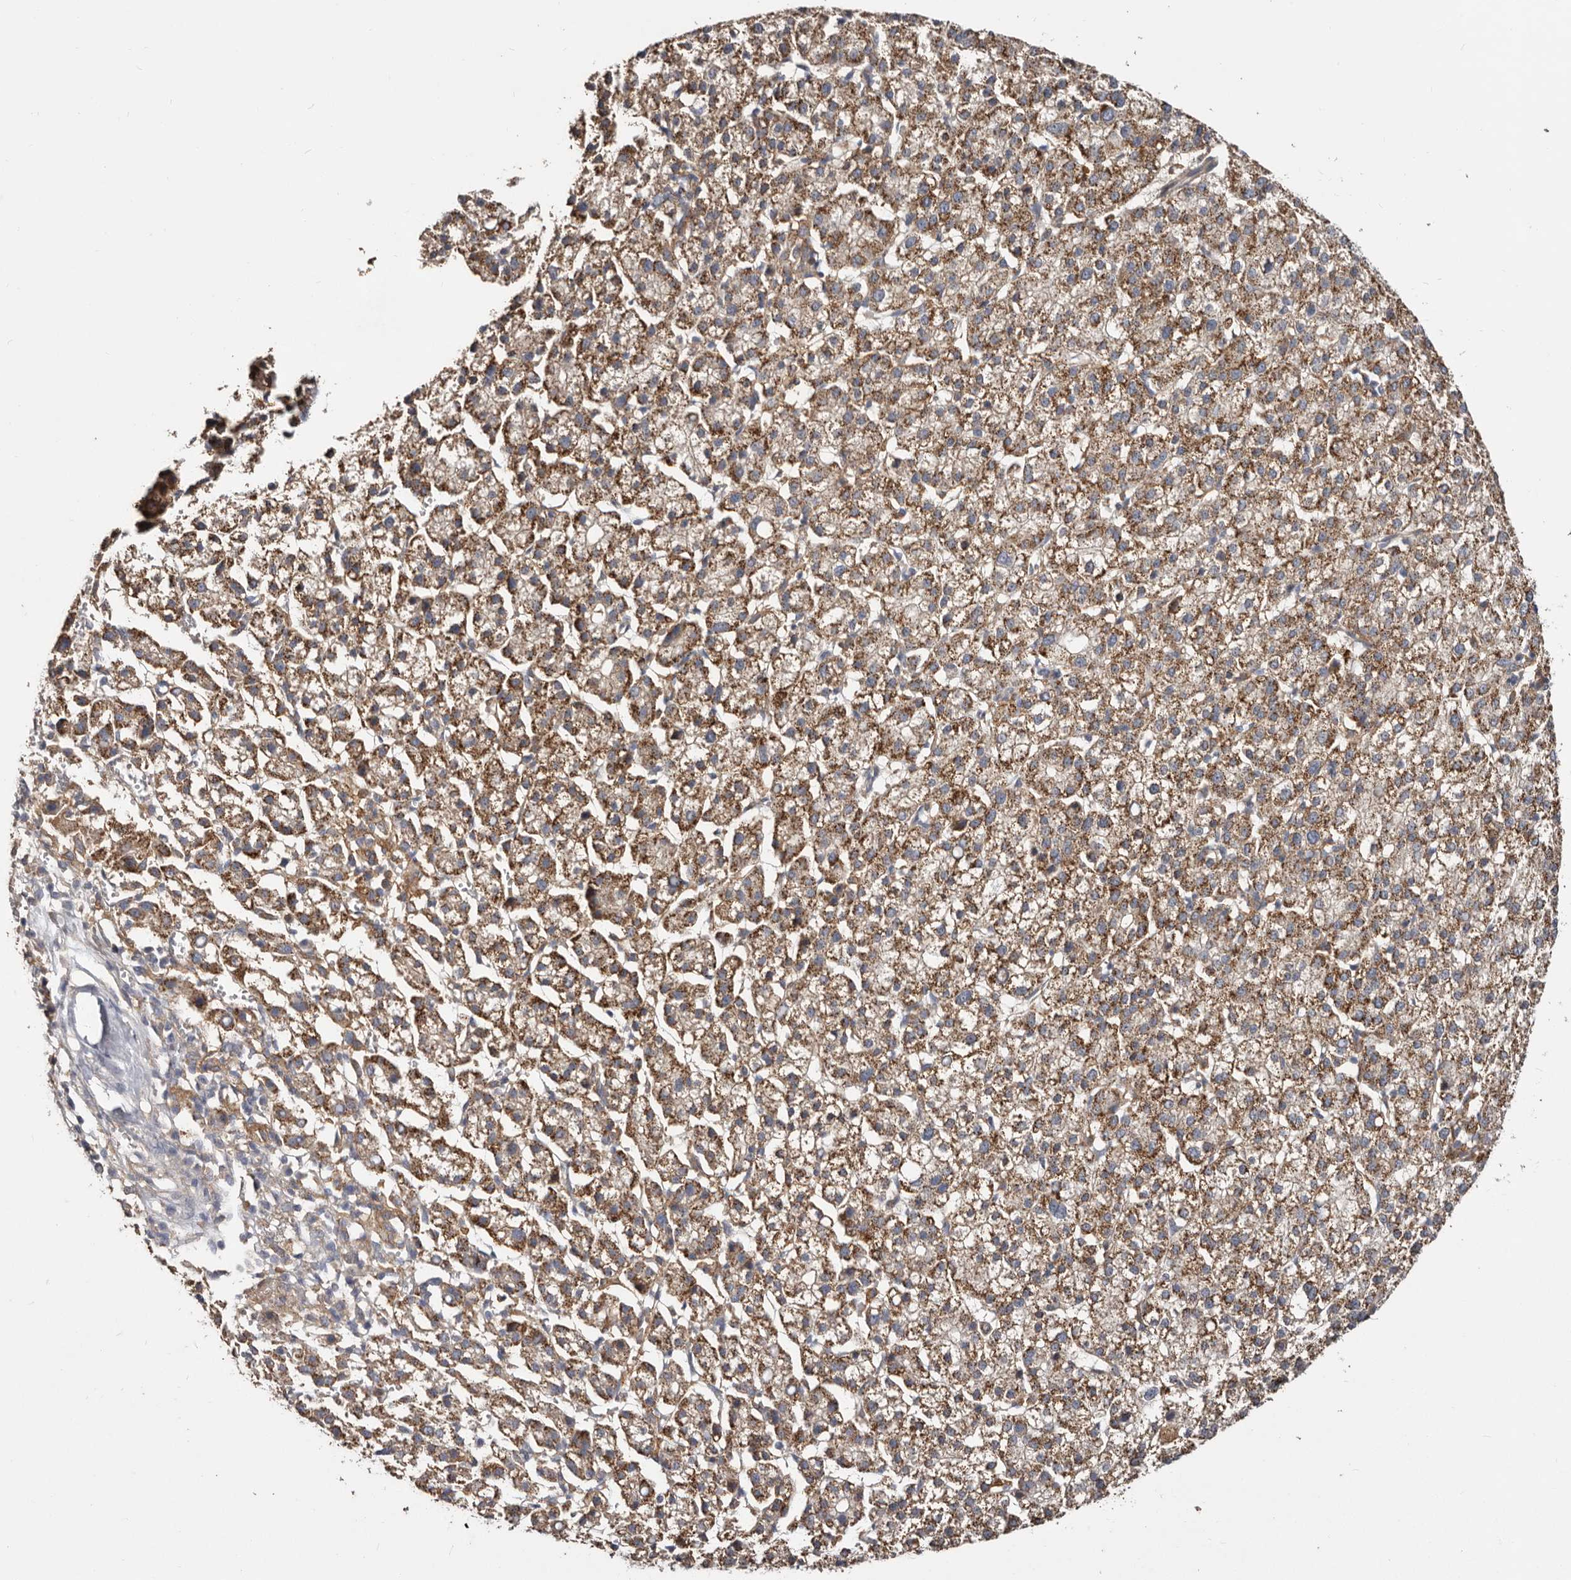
{"staining": {"intensity": "moderate", "quantity": ">75%", "location": "cytoplasmic/membranous"}, "tissue": "liver cancer", "cell_type": "Tumor cells", "image_type": "cancer", "snomed": [{"axis": "morphology", "description": "Carcinoma, Hepatocellular, NOS"}, {"axis": "topography", "description": "Liver"}], "caption": "Tumor cells display moderate cytoplasmic/membranous positivity in approximately >75% of cells in liver hepatocellular carcinoma. (DAB (3,3'-diaminobenzidine) IHC, brown staining for protein, blue staining for nuclei).", "gene": "LRRC25", "patient": {"sex": "female", "age": 58}}